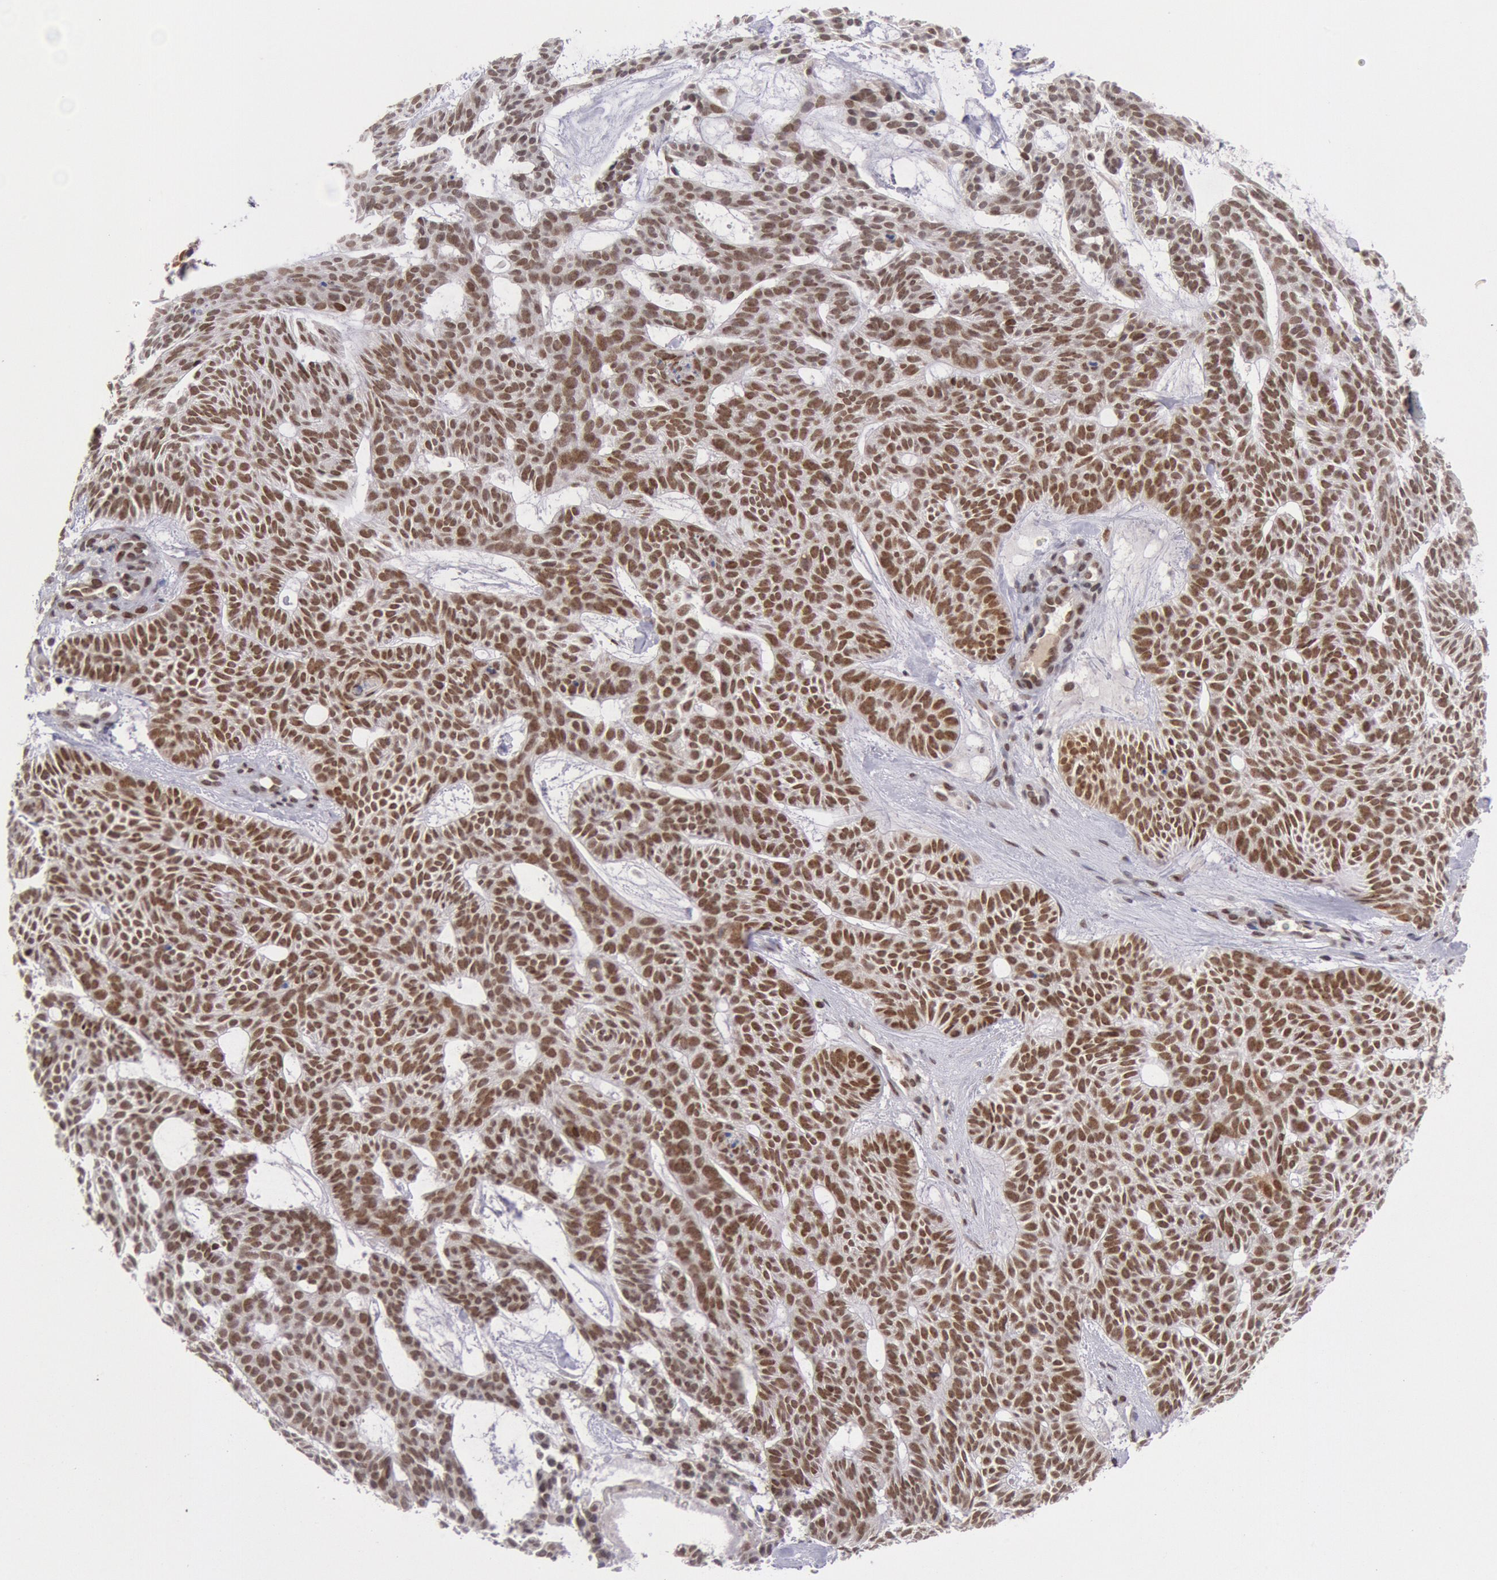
{"staining": {"intensity": "strong", "quantity": ">75%", "location": "nuclear"}, "tissue": "skin cancer", "cell_type": "Tumor cells", "image_type": "cancer", "snomed": [{"axis": "morphology", "description": "Basal cell carcinoma"}, {"axis": "topography", "description": "Skin"}], "caption": "Immunohistochemical staining of human skin cancer exhibits high levels of strong nuclear protein positivity in about >75% of tumor cells.", "gene": "CDKN2B", "patient": {"sex": "male", "age": 75}}